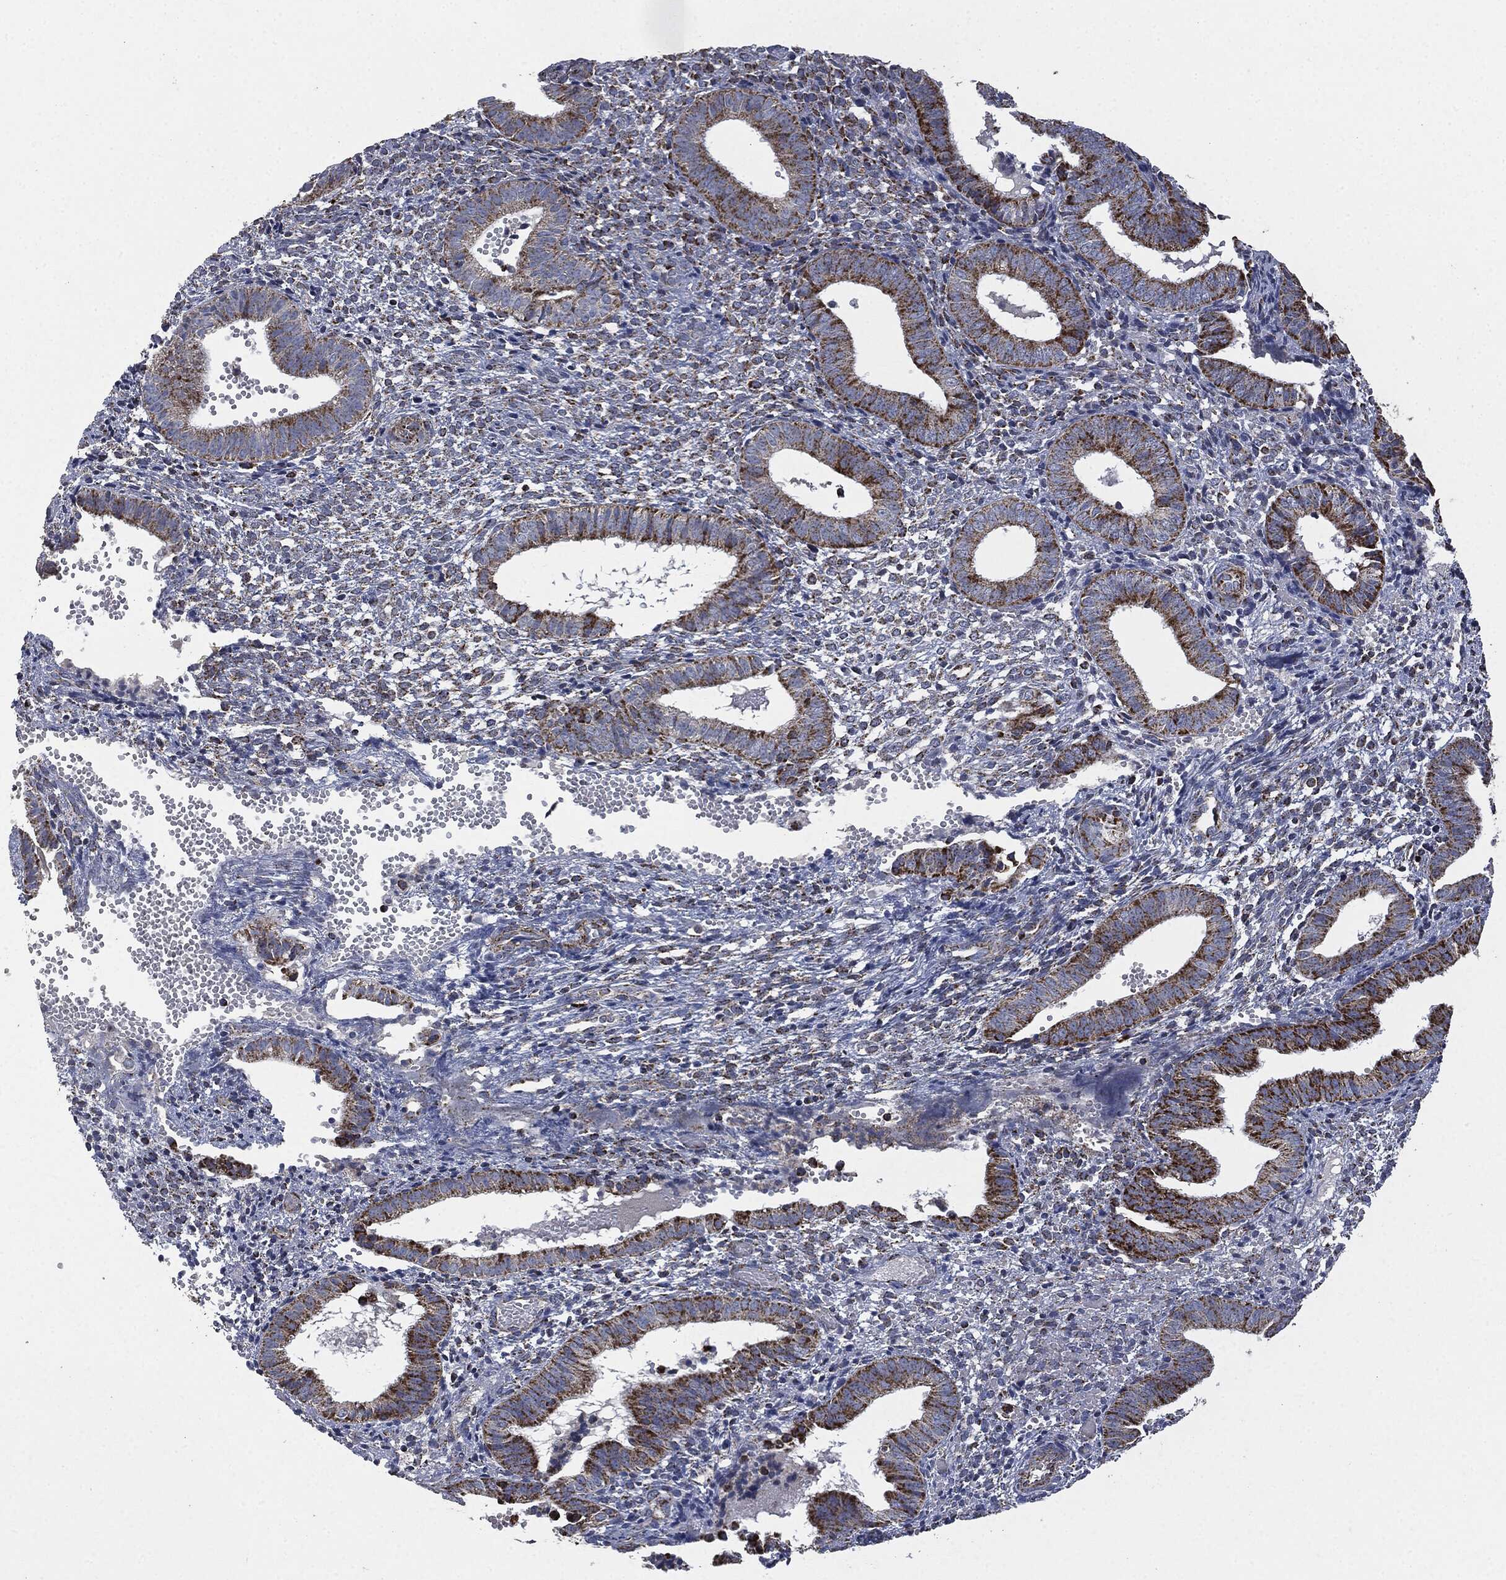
{"staining": {"intensity": "moderate", "quantity": "25%-75%", "location": "cytoplasmic/membranous"}, "tissue": "endometrium", "cell_type": "Cells in endometrial stroma", "image_type": "normal", "snomed": [{"axis": "morphology", "description": "Normal tissue, NOS"}, {"axis": "topography", "description": "Endometrium"}], "caption": "Endometrium stained with immunohistochemistry (IHC) displays moderate cytoplasmic/membranous positivity in about 25%-75% of cells in endometrial stroma.", "gene": "RYK", "patient": {"sex": "female", "age": 42}}